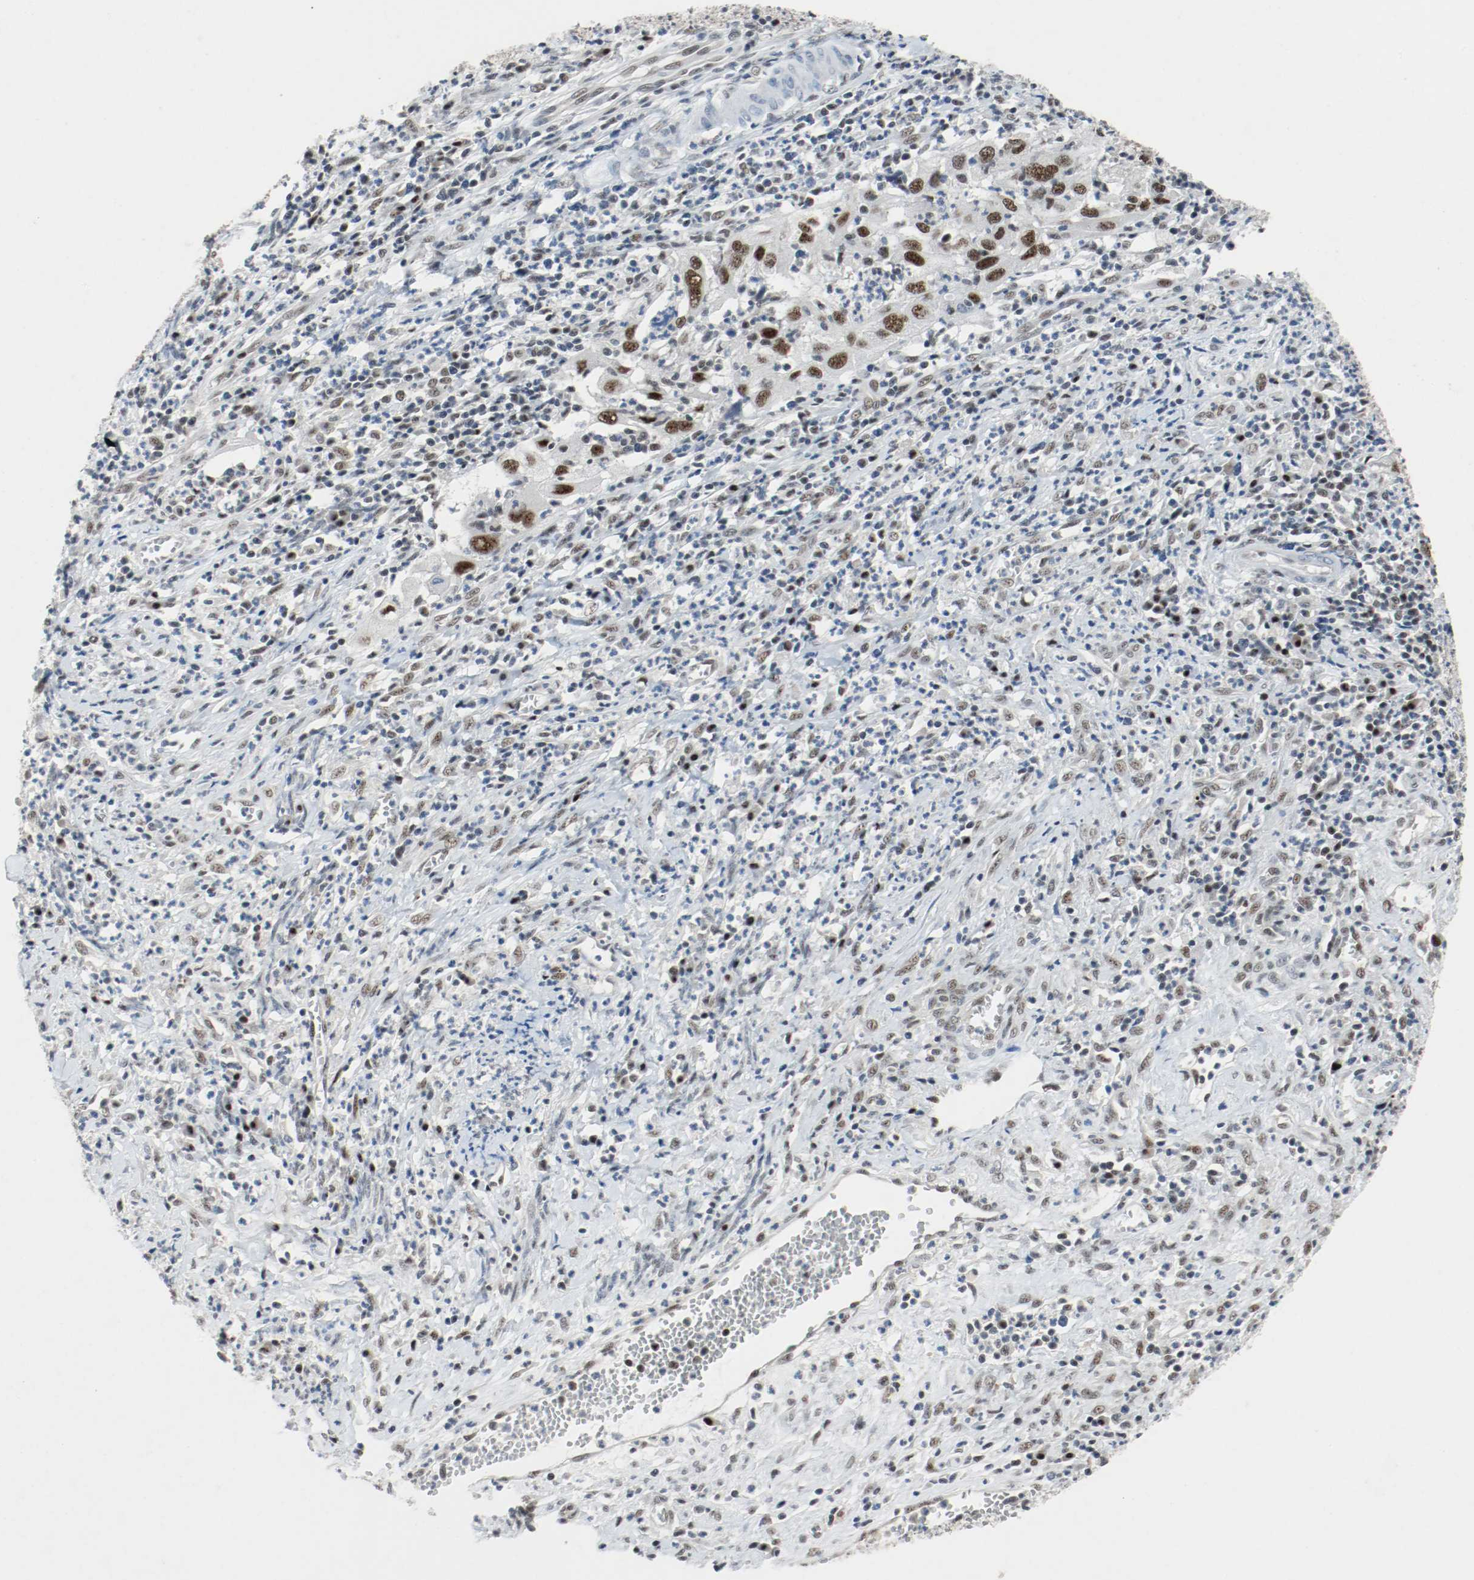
{"staining": {"intensity": "strong", "quantity": ">75%", "location": "nuclear"}, "tissue": "cervical cancer", "cell_type": "Tumor cells", "image_type": "cancer", "snomed": [{"axis": "morphology", "description": "Squamous cell carcinoma, NOS"}, {"axis": "topography", "description": "Cervix"}], "caption": "Tumor cells display high levels of strong nuclear positivity in approximately >75% of cells in cervical cancer.", "gene": "ASH1L", "patient": {"sex": "female", "age": 32}}